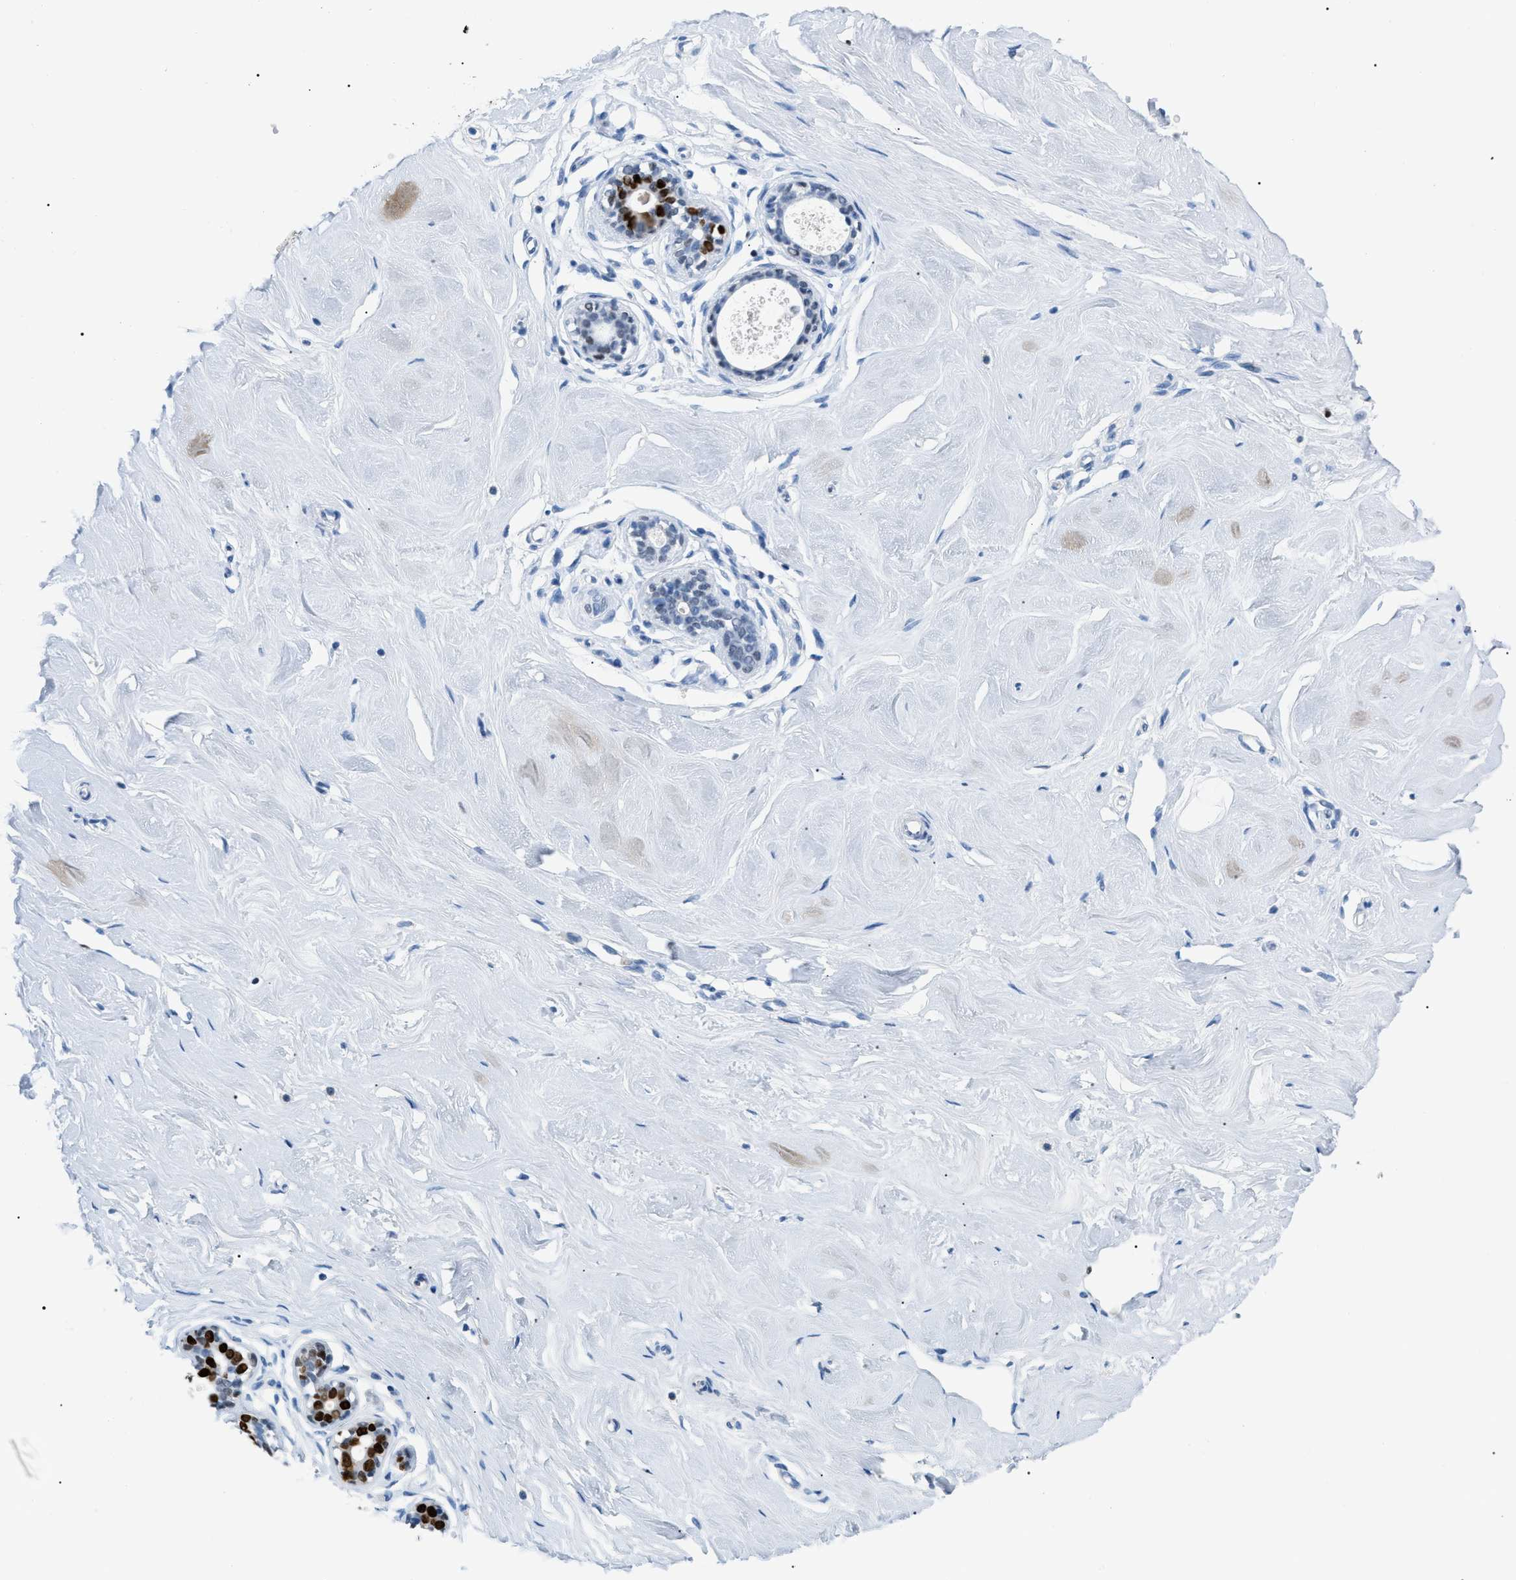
{"staining": {"intensity": "negative", "quantity": "none", "location": "none"}, "tissue": "breast", "cell_type": "Adipocytes", "image_type": "normal", "snomed": [{"axis": "morphology", "description": "Normal tissue, NOS"}, {"axis": "topography", "description": "Breast"}], "caption": "This is an immunohistochemistry image of unremarkable human breast. There is no staining in adipocytes.", "gene": "MCM7", "patient": {"sex": "female", "age": 23}}